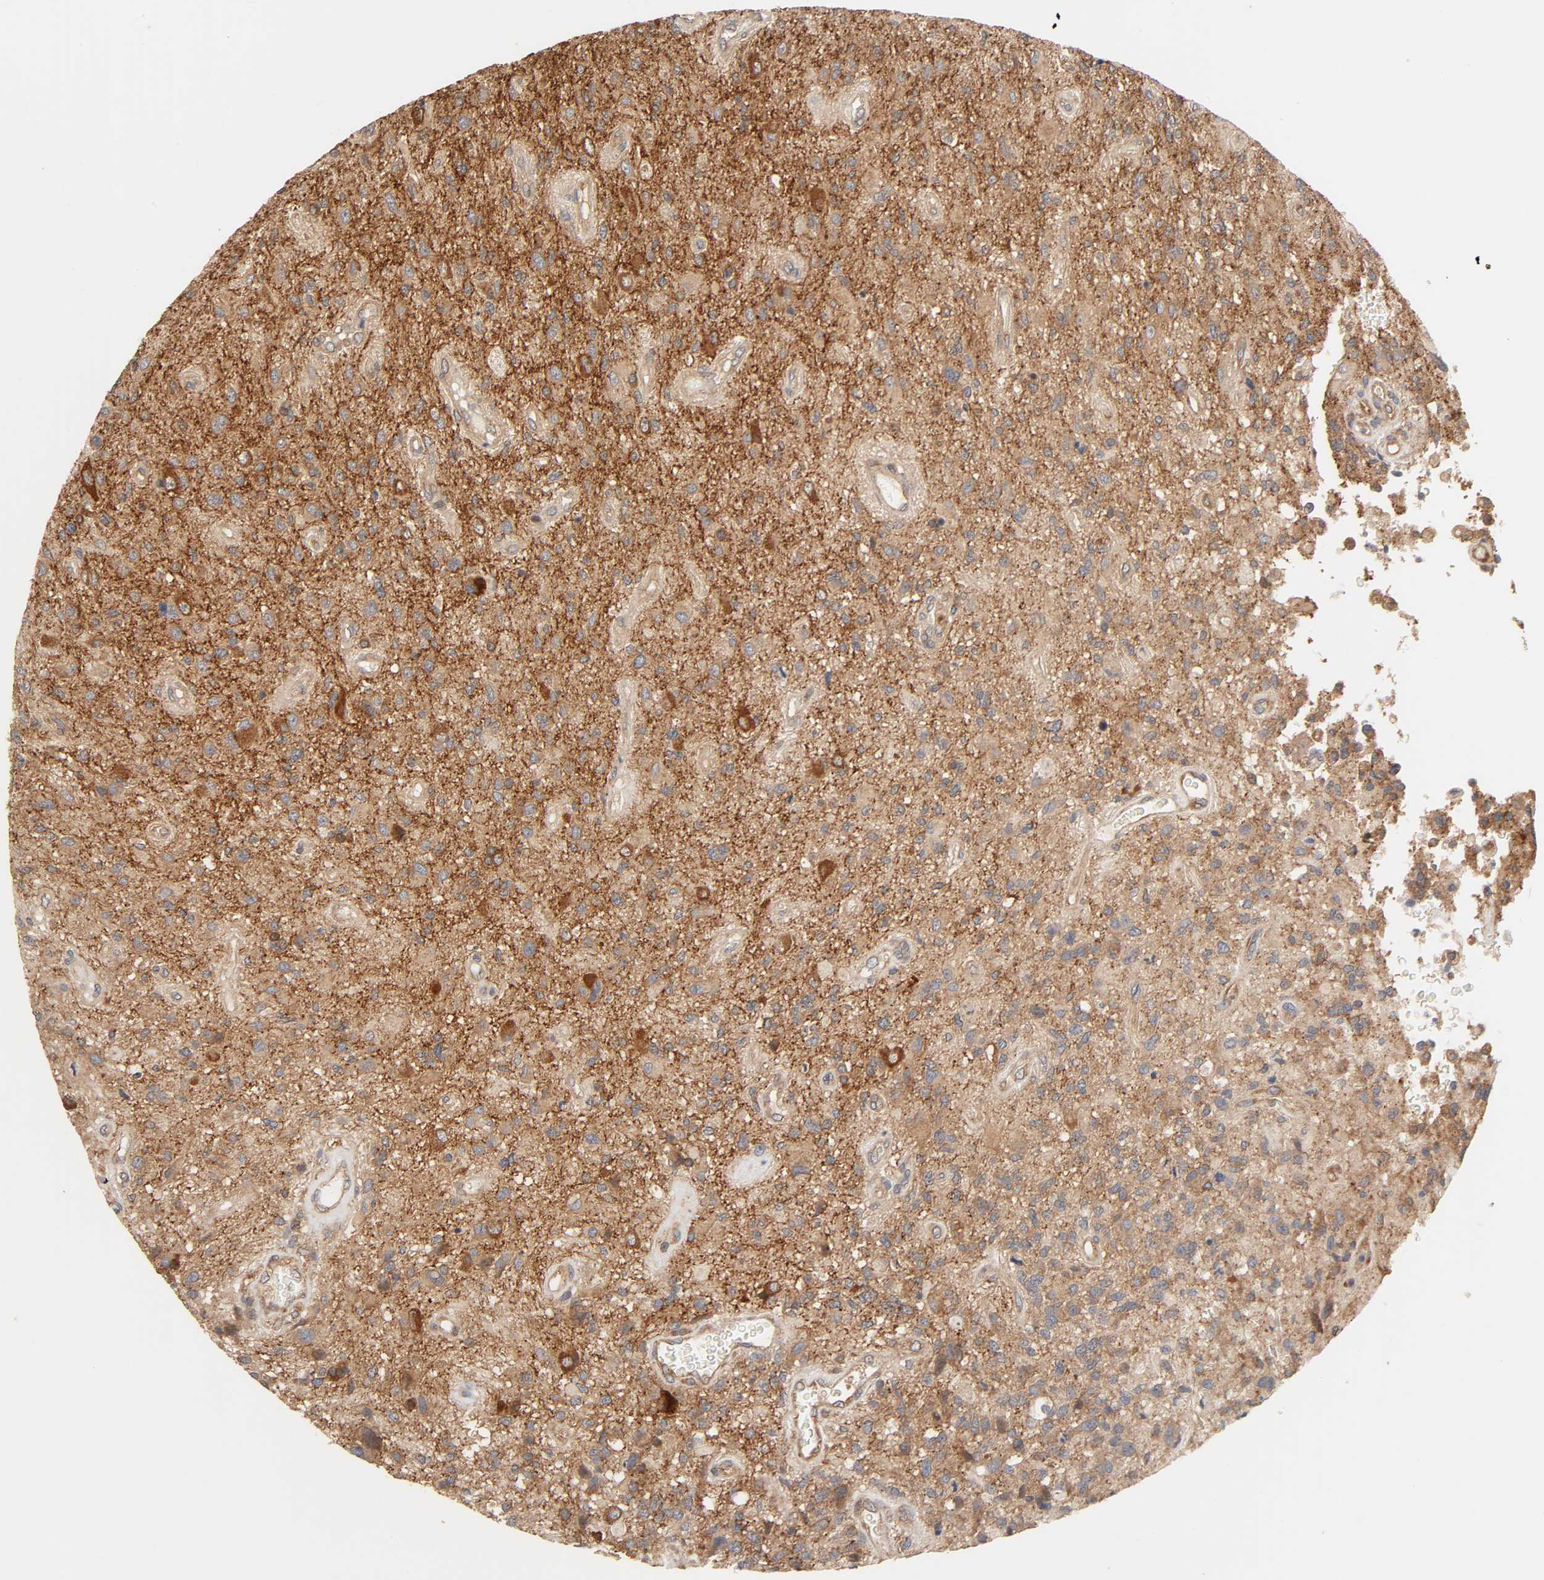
{"staining": {"intensity": "moderate", "quantity": ">75%", "location": "cytoplasmic/membranous"}, "tissue": "glioma", "cell_type": "Tumor cells", "image_type": "cancer", "snomed": [{"axis": "morphology", "description": "Normal tissue, NOS"}, {"axis": "morphology", "description": "Glioma, malignant, High grade"}, {"axis": "topography", "description": "Cerebral cortex"}], "caption": "Protein staining shows moderate cytoplasmic/membranous expression in approximately >75% of tumor cells in glioma.", "gene": "NEMF", "patient": {"sex": "male", "age": 75}}